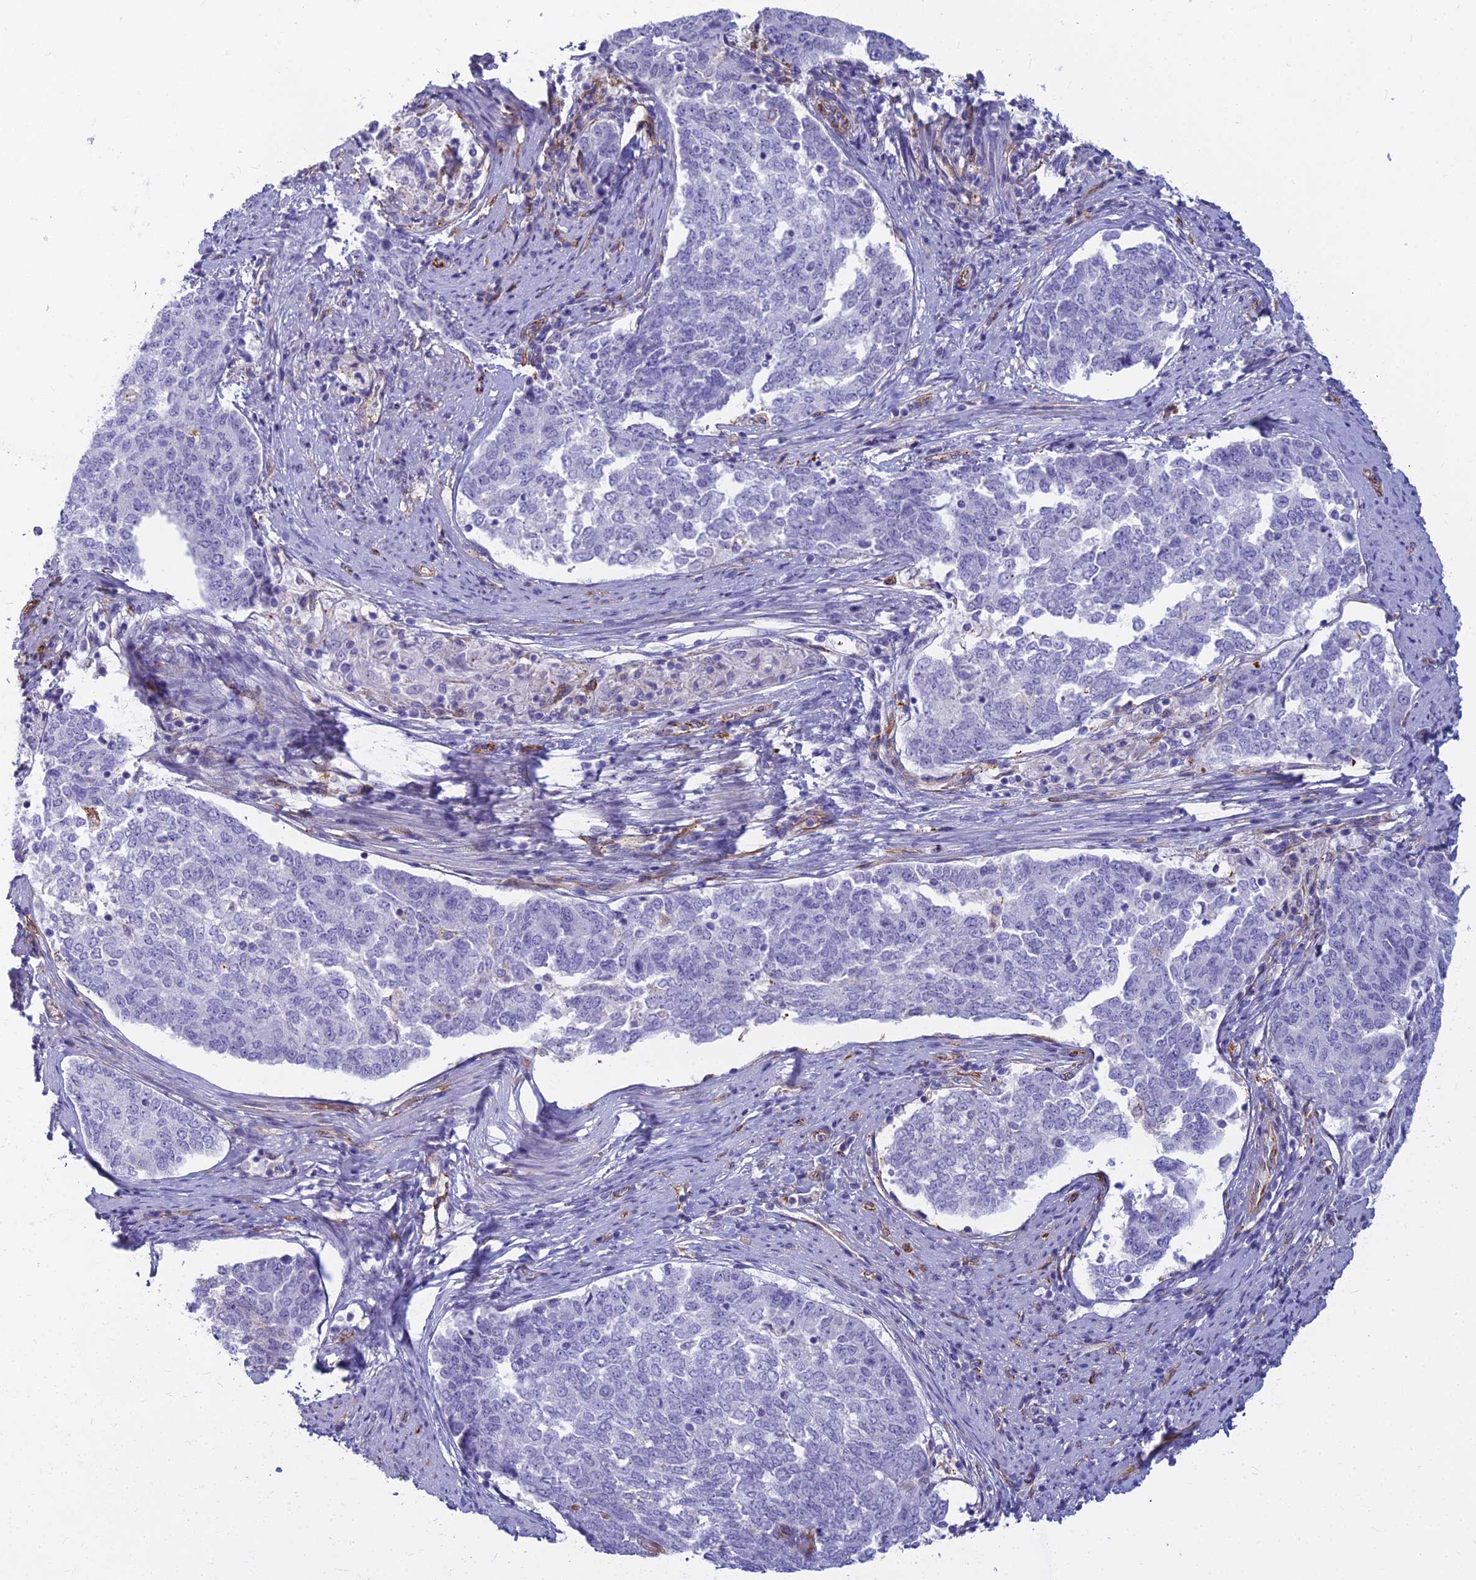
{"staining": {"intensity": "negative", "quantity": "none", "location": "none"}, "tissue": "endometrial cancer", "cell_type": "Tumor cells", "image_type": "cancer", "snomed": [{"axis": "morphology", "description": "Adenocarcinoma, NOS"}, {"axis": "topography", "description": "Endometrium"}], "caption": "Tumor cells show no significant expression in adenocarcinoma (endometrial). (Brightfield microscopy of DAB IHC at high magnification).", "gene": "EVI2A", "patient": {"sex": "female", "age": 80}}